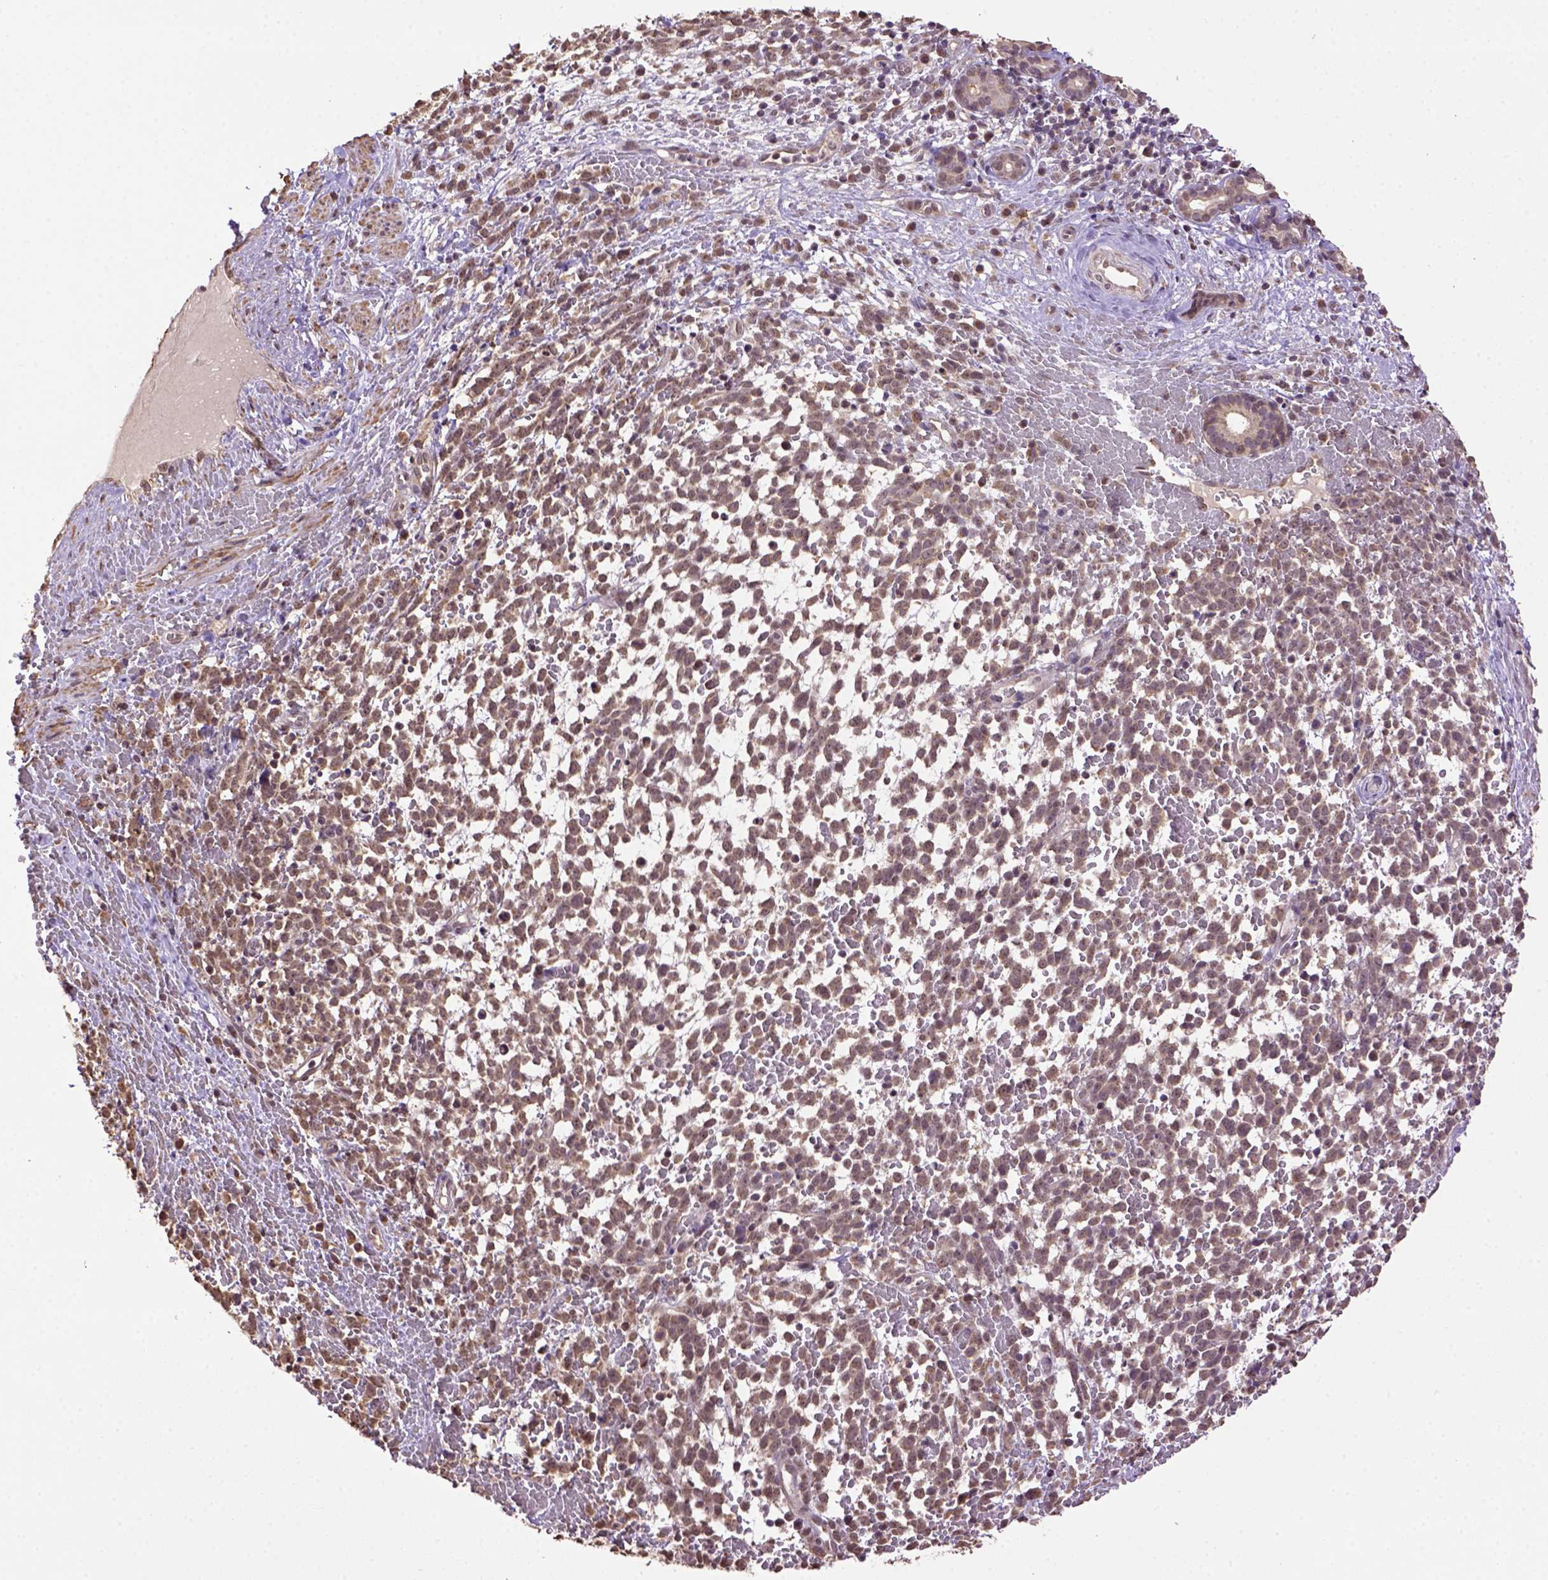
{"staining": {"intensity": "weak", "quantity": ">75%", "location": "cytoplasmic/membranous"}, "tissue": "melanoma", "cell_type": "Tumor cells", "image_type": "cancer", "snomed": [{"axis": "morphology", "description": "Malignant melanoma, NOS"}, {"axis": "topography", "description": "Skin"}], "caption": "Immunohistochemical staining of human melanoma reveals low levels of weak cytoplasmic/membranous protein expression in about >75% of tumor cells.", "gene": "WDR17", "patient": {"sex": "female", "age": 70}}